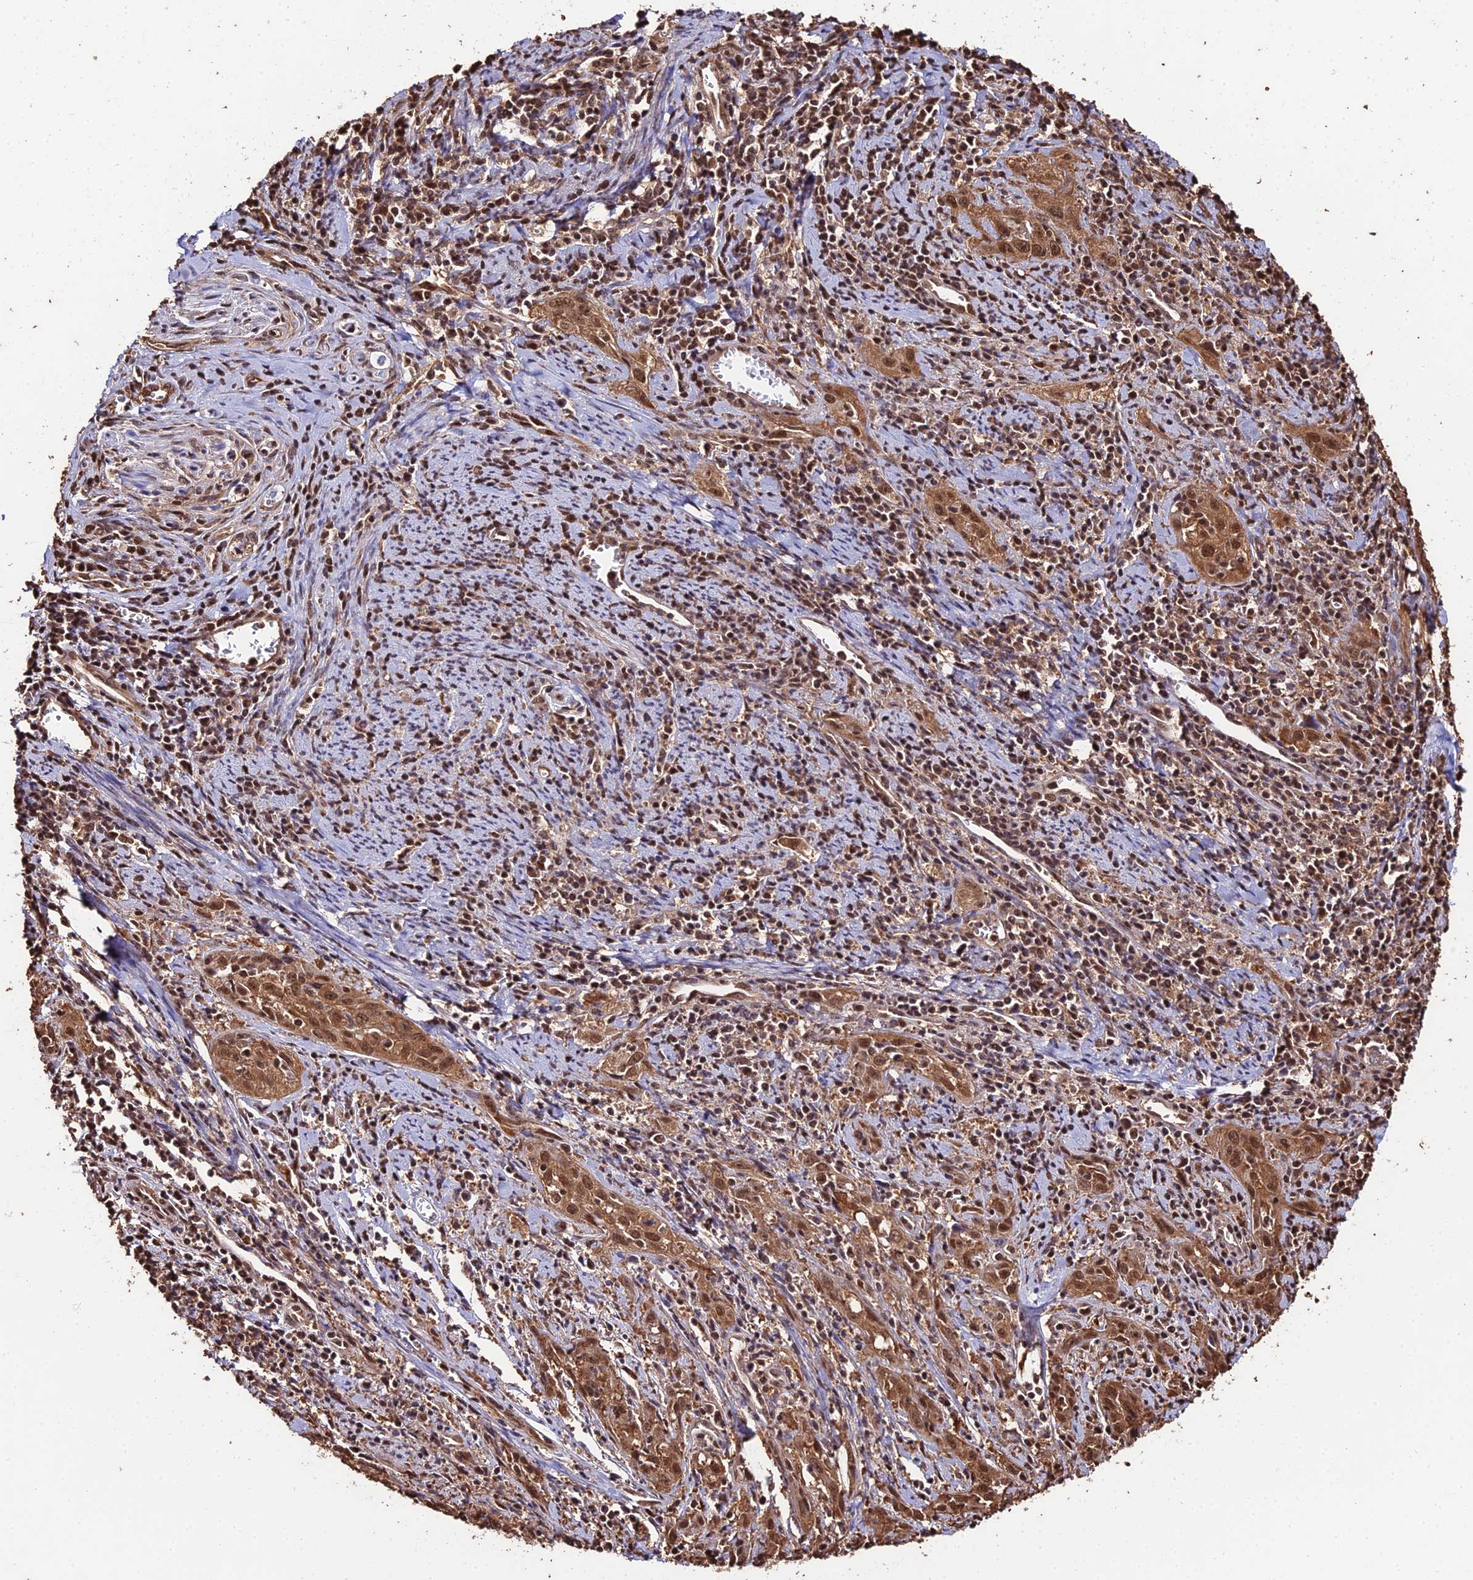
{"staining": {"intensity": "moderate", "quantity": ">75%", "location": "cytoplasmic/membranous,nuclear"}, "tissue": "cervical cancer", "cell_type": "Tumor cells", "image_type": "cancer", "snomed": [{"axis": "morphology", "description": "Squamous cell carcinoma, NOS"}, {"axis": "topography", "description": "Cervix"}], "caption": "Protein staining of squamous cell carcinoma (cervical) tissue shows moderate cytoplasmic/membranous and nuclear positivity in approximately >75% of tumor cells. The protein is stained brown, and the nuclei are stained in blue (DAB IHC with brightfield microscopy, high magnification).", "gene": "PPP4C", "patient": {"sex": "female", "age": 57}}